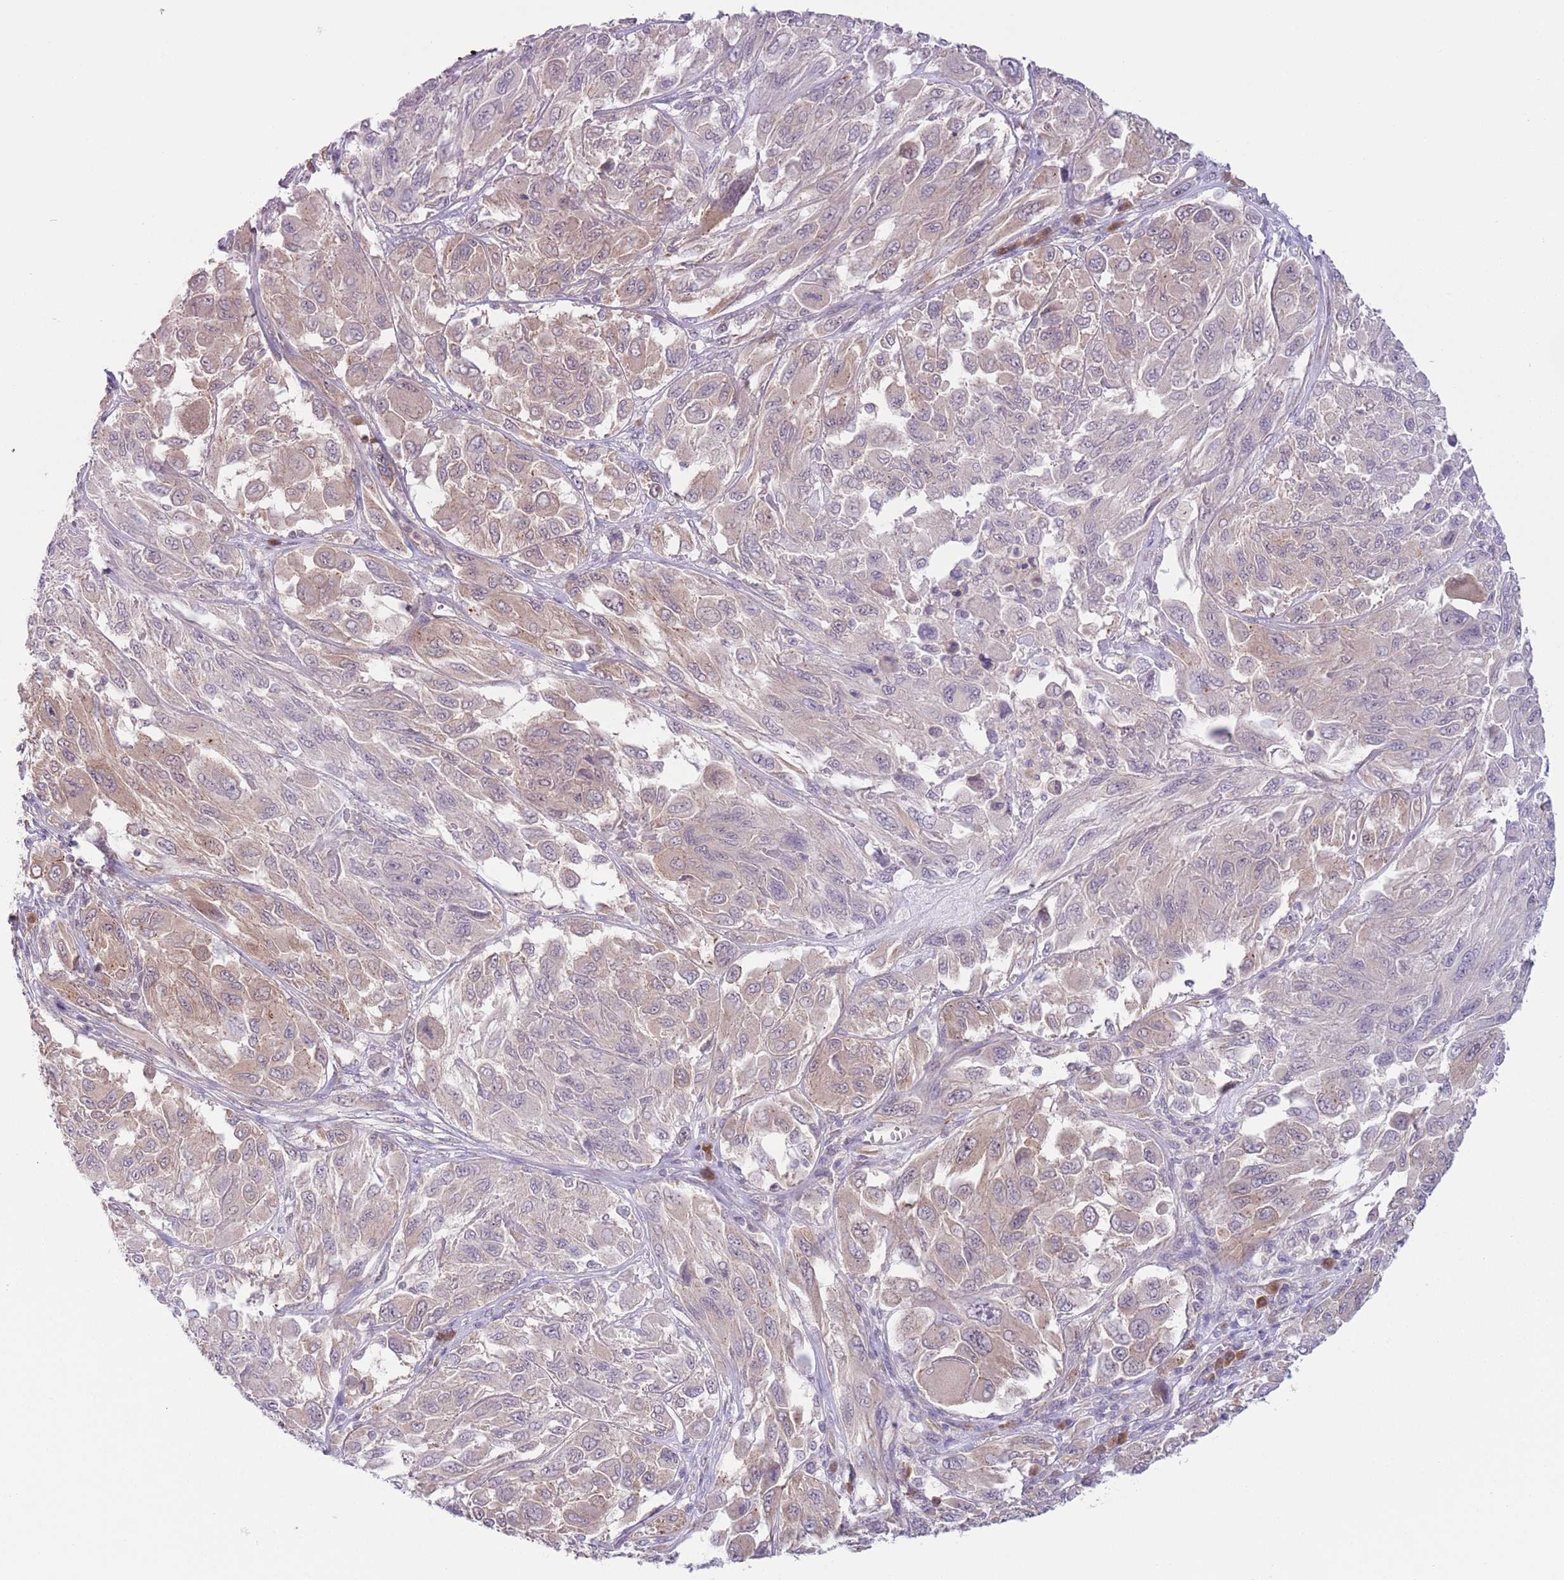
{"staining": {"intensity": "weak", "quantity": "25%-75%", "location": "cytoplasmic/membranous"}, "tissue": "melanoma", "cell_type": "Tumor cells", "image_type": "cancer", "snomed": [{"axis": "morphology", "description": "Malignant melanoma, NOS"}, {"axis": "topography", "description": "Skin"}], "caption": "Melanoma was stained to show a protein in brown. There is low levels of weak cytoplasmic/membranous staining in about 25%-75% of tumor cells.", "gene": "COPE", "patient": {"sex": "female", "age": 91}}